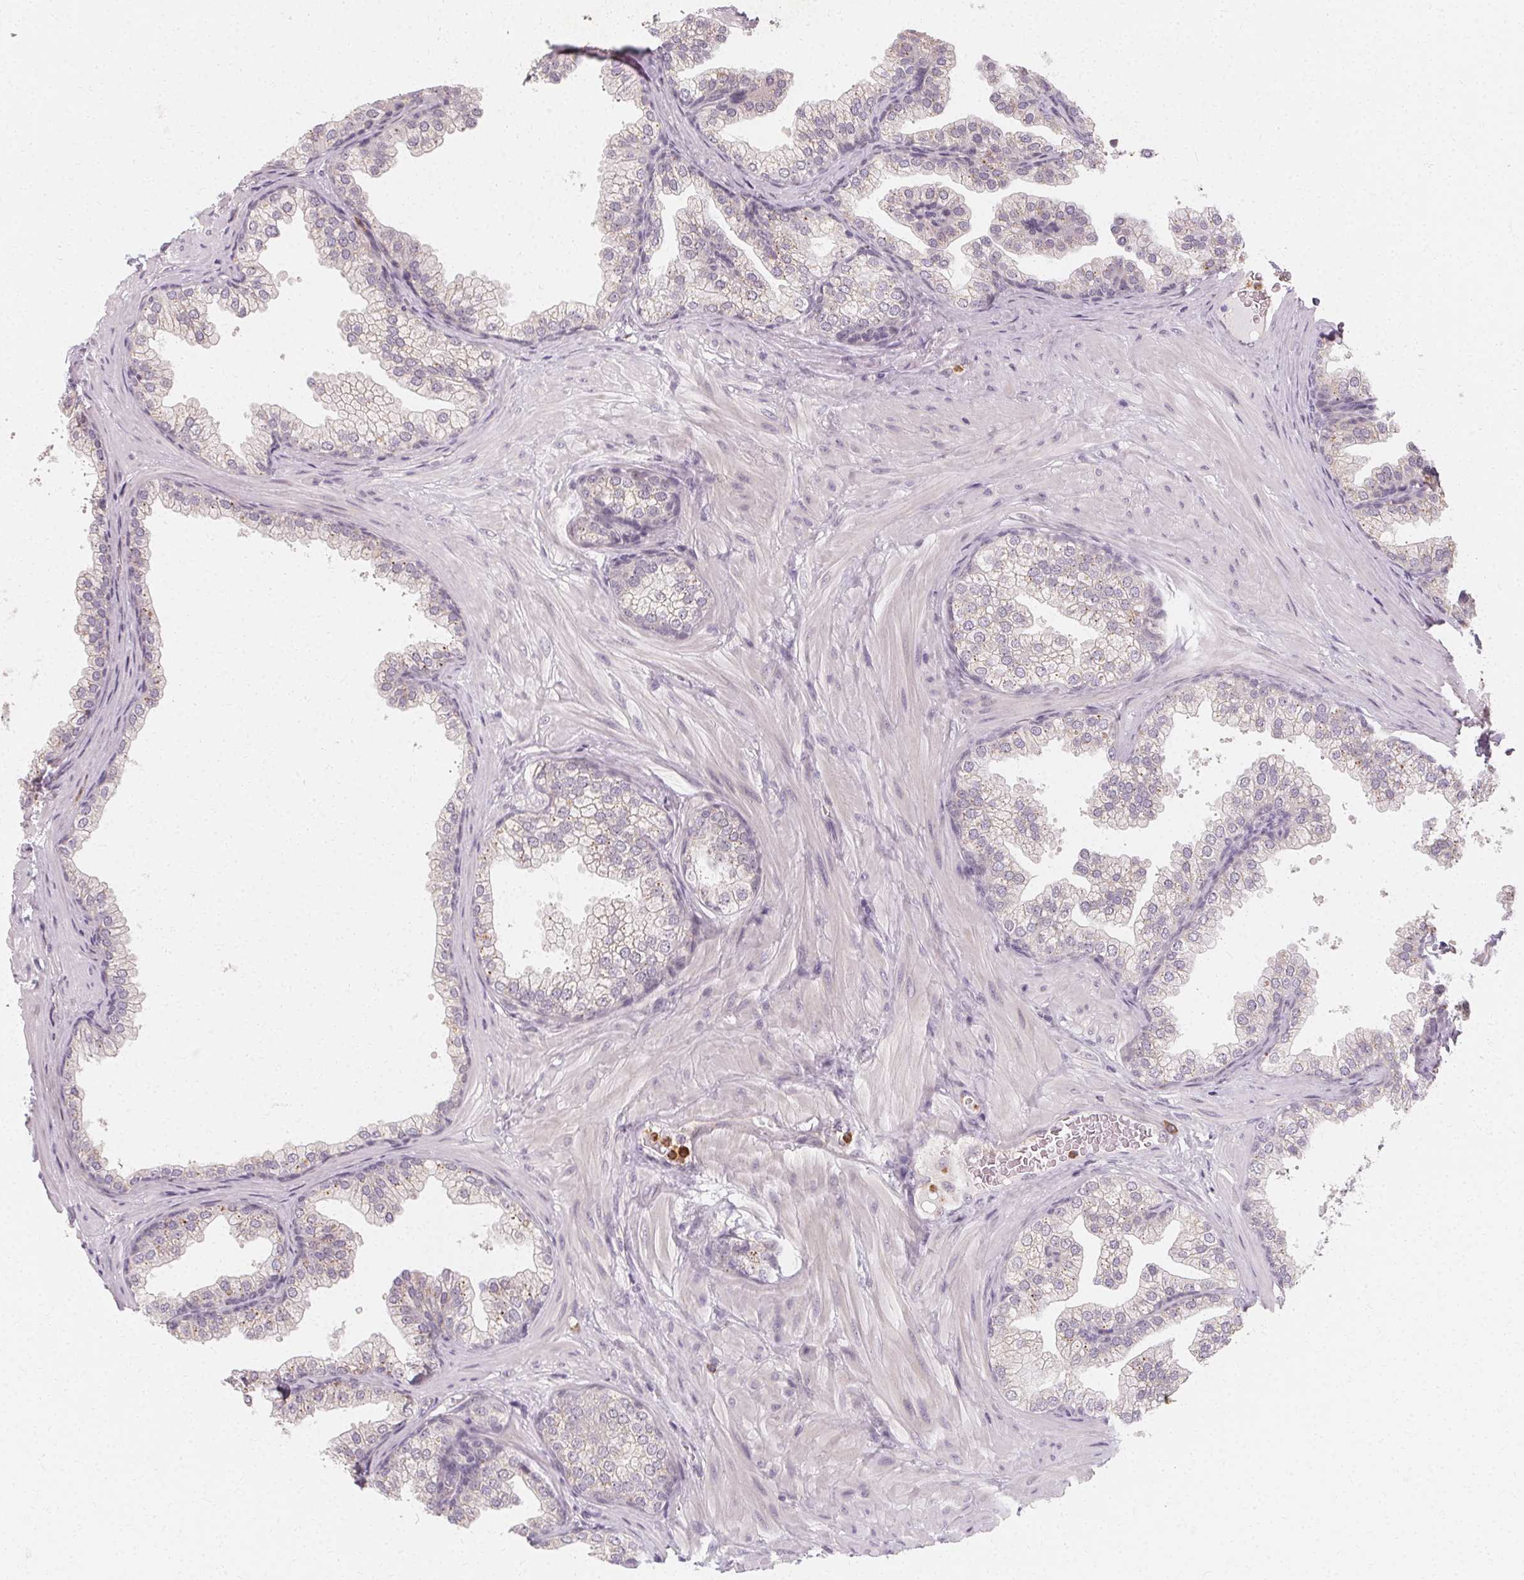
{"staining": {"intensity": "negative", "quantity": "none", "location": "none"}, "tissue": "prostate", "cell_type": "Glandular cells", "image_type": "normal", "snomed": [{"axis": "morphology", "description": "Normal tissue, NOS"}, {"axis": "topography", "description": "Prostate"}], "caption": "Glandular cells are negative for protein expression in normal human prostate.", "gene": "CLCNKA", "patient": {"sex": "male", "age": 37}}